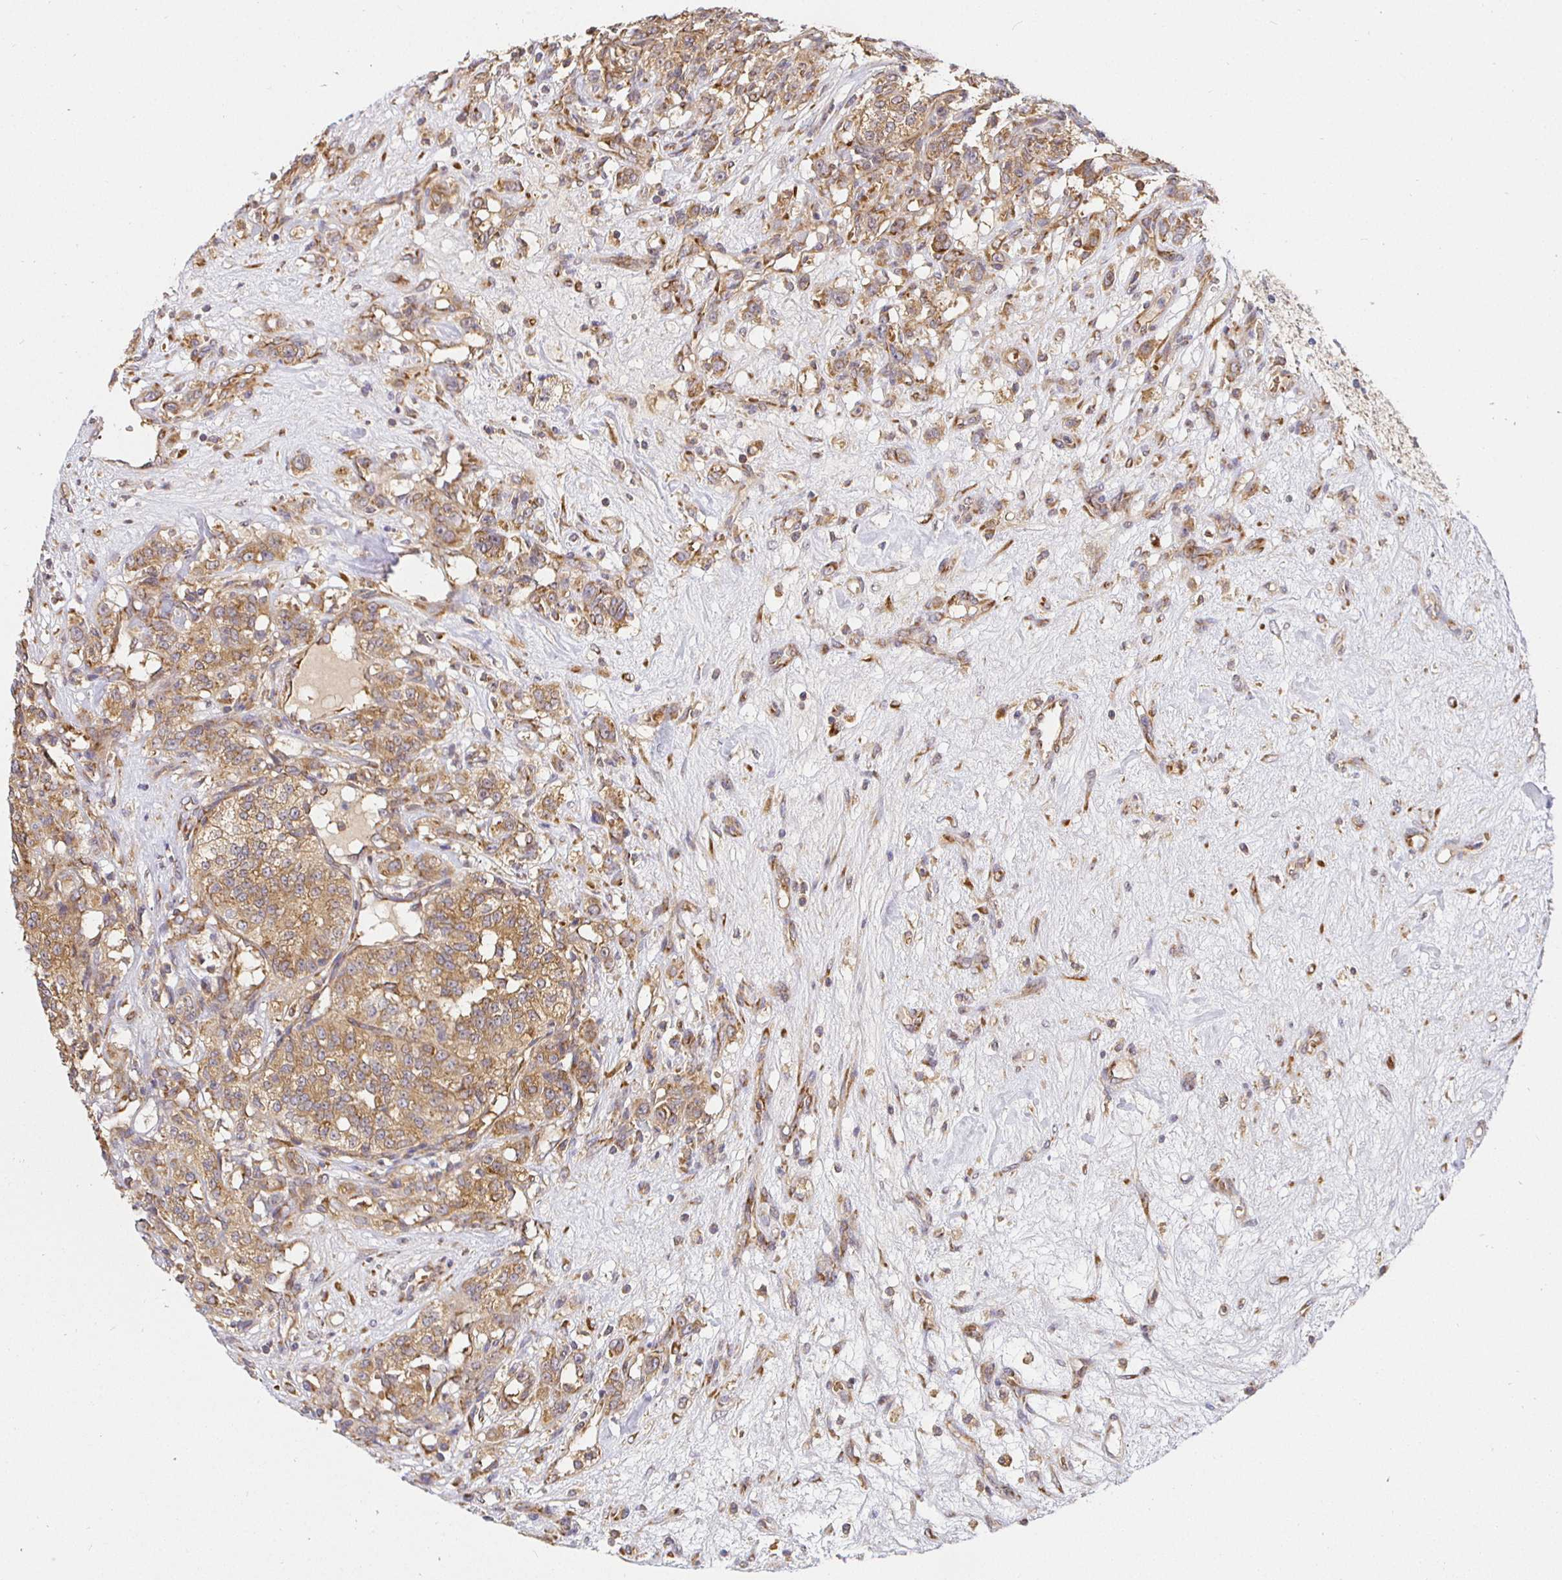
{"staining": {"intensity": "moderate", "quantity": ">75%", "location": "cytoplasmic/membranous"}, "tissue": "renal cancer", "cell_type": "Tumor cells", "image_type": "cancer", "snomed": [{"axis": "morphology", "description": "Adenocarcinoma, NOS"}, {"axis": "topography", "description": "Kidney"}], "caption": "High-magnification brightfield microscopy of adenocarcinoma (renal) stained with DAB (3,3'-diaminobenzidine) (brown) and counterstained with hematoxylin (blue). tumor cells exhibit moderate cytoplasmic/membranous positivity is seen in approximately>75% of cells. (DAB (3,3'-diaminobenzidine) IHC with brightfield microscopy, high magnification).", "gene": "IRAK1", "patient": {"sex": "female", "age": 63}}